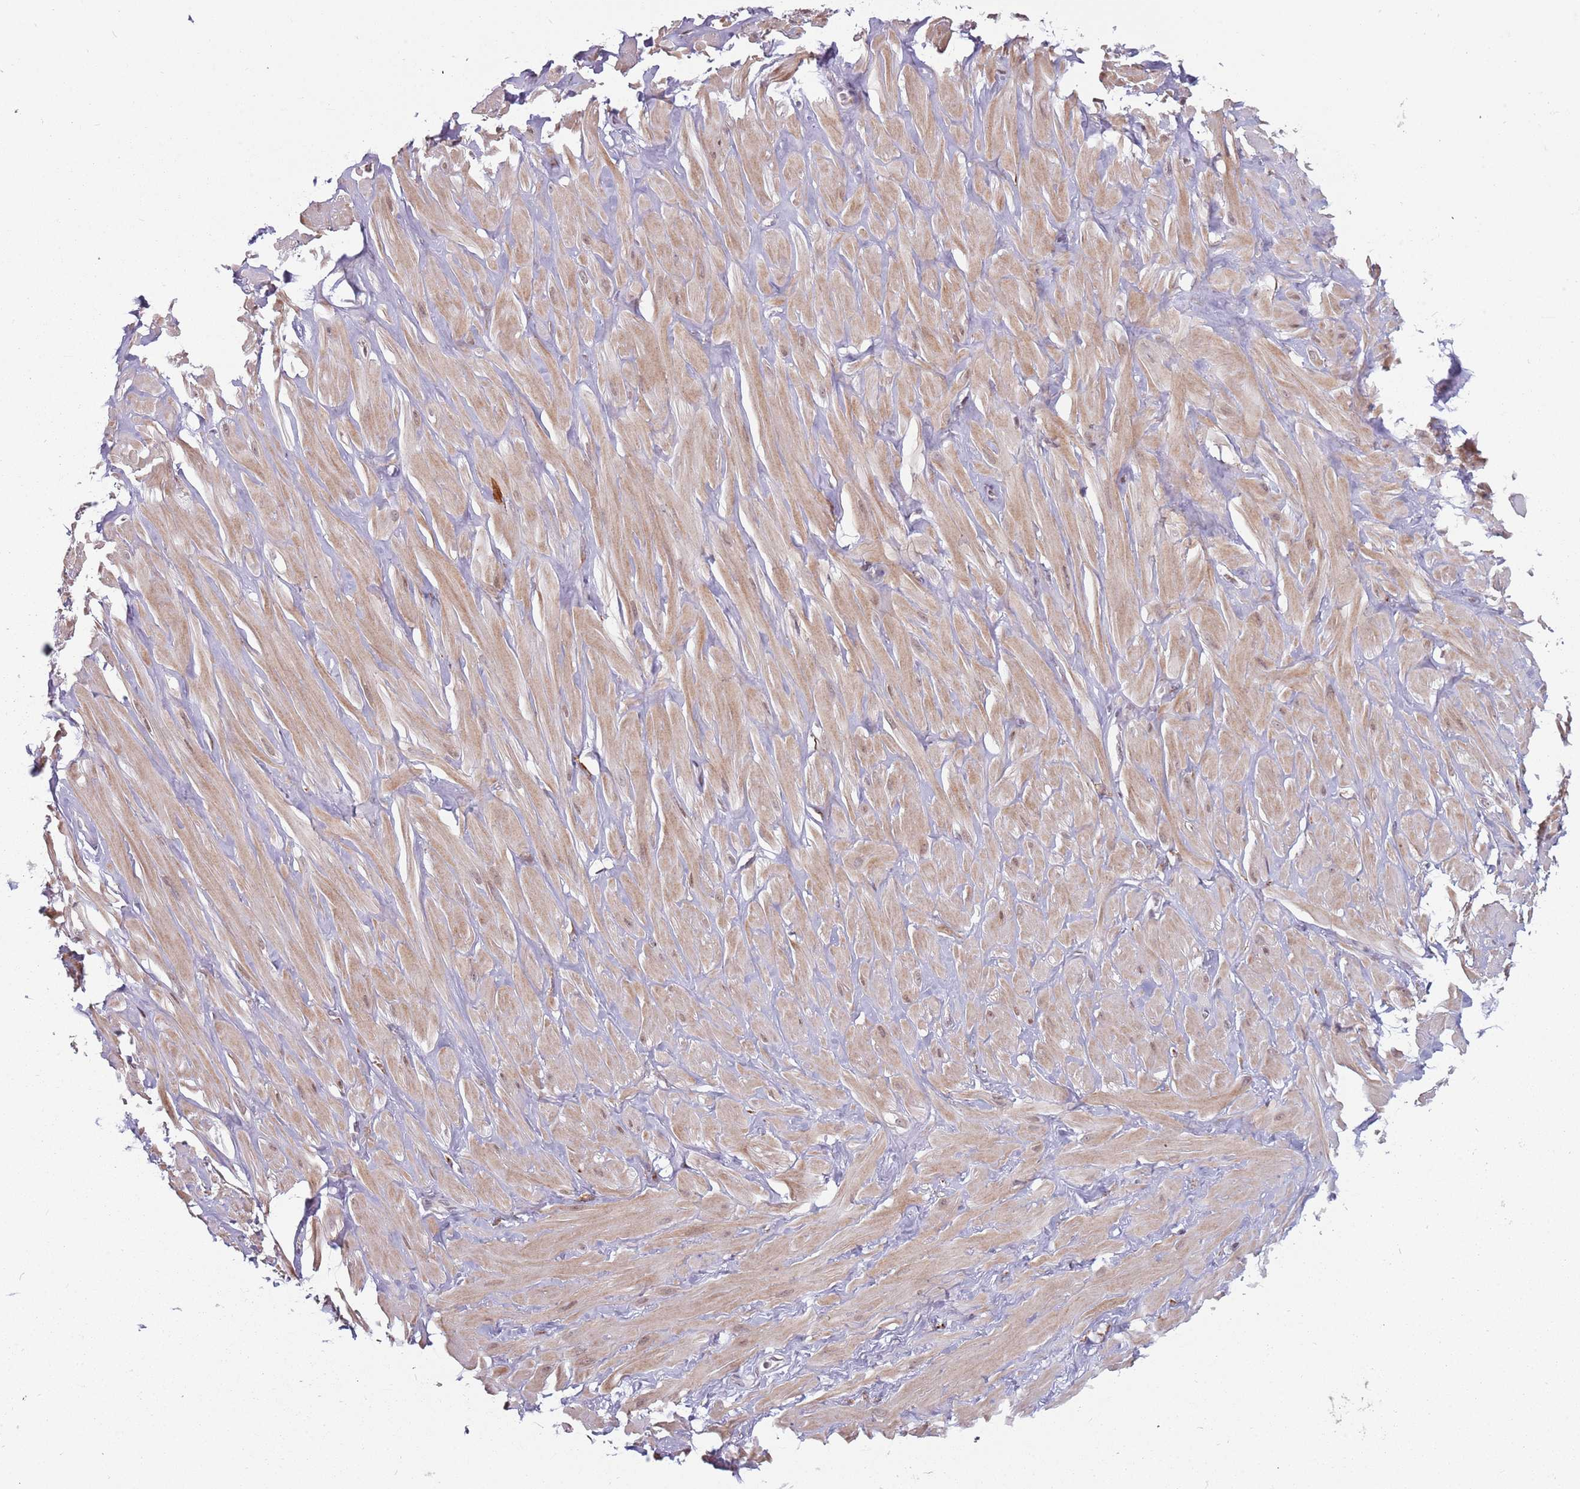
{"staining": {"intensity": "negative", "quantity": "none", "location": "none"}, "tissue": "adipose tissue", "cell_type": "Adipocytes", "image_type": "normal", "snomed": [{"axis": "morphology", "description": "Normal tissue, NOS"}, {"axis": "topography", "description": "Soft tissue"}, {"axis": "topography", "description": "Adipose tissue"}, {"axis": "topography", "description": "Vascular tissue"}, {"axis": "topography", "description": "Peripheral nerve tissue"}], "caption": "Immunohistochemistry (IHC) histopathology image of normal adipose tissue stained for a protein (brown), which demonstrates no expression in adipocytes.", "gene": "BARD1", "patient": {"sex": "male", "age": 46}}